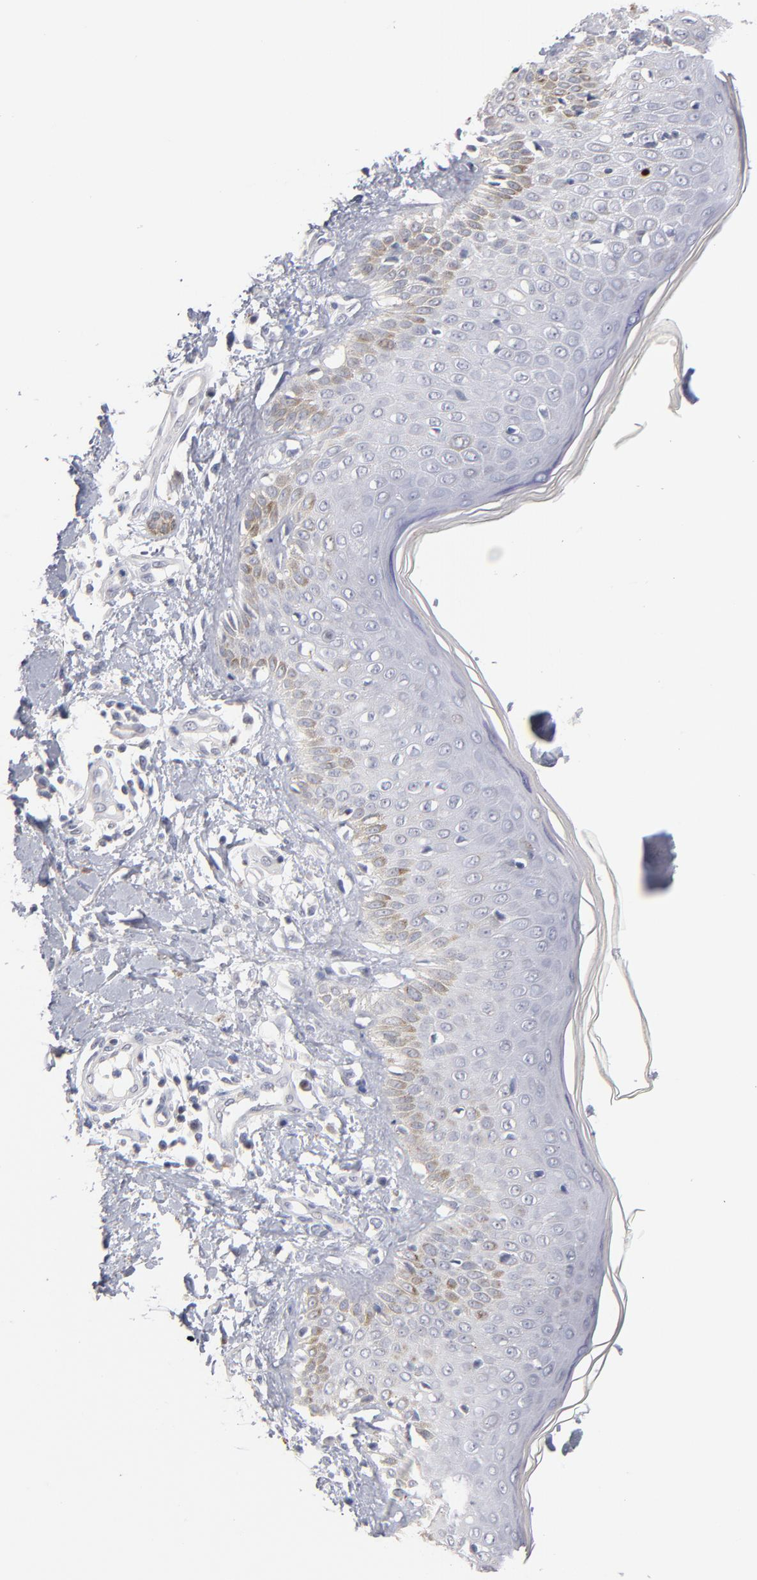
{"staining": {"intensity": "negative", "quantity": "none", "location": "none"}, "tissue": "skin cancer", "cell_type": "Tumor cells", "image_type": "cancer", "snomed": [{"axis": "morphology", "description": "Squamous cell carcinoma, NOS"}, {"axis": "topography", "description": "Skin"}], "caption": "Immunohistochemistry histopathology image of neoplastic tissue: human skin cancer stained with DAB displays no significant protein positivity in tumor cells.", "gene": "PARP1", "patient": {"sex": "female", "age": 59}}